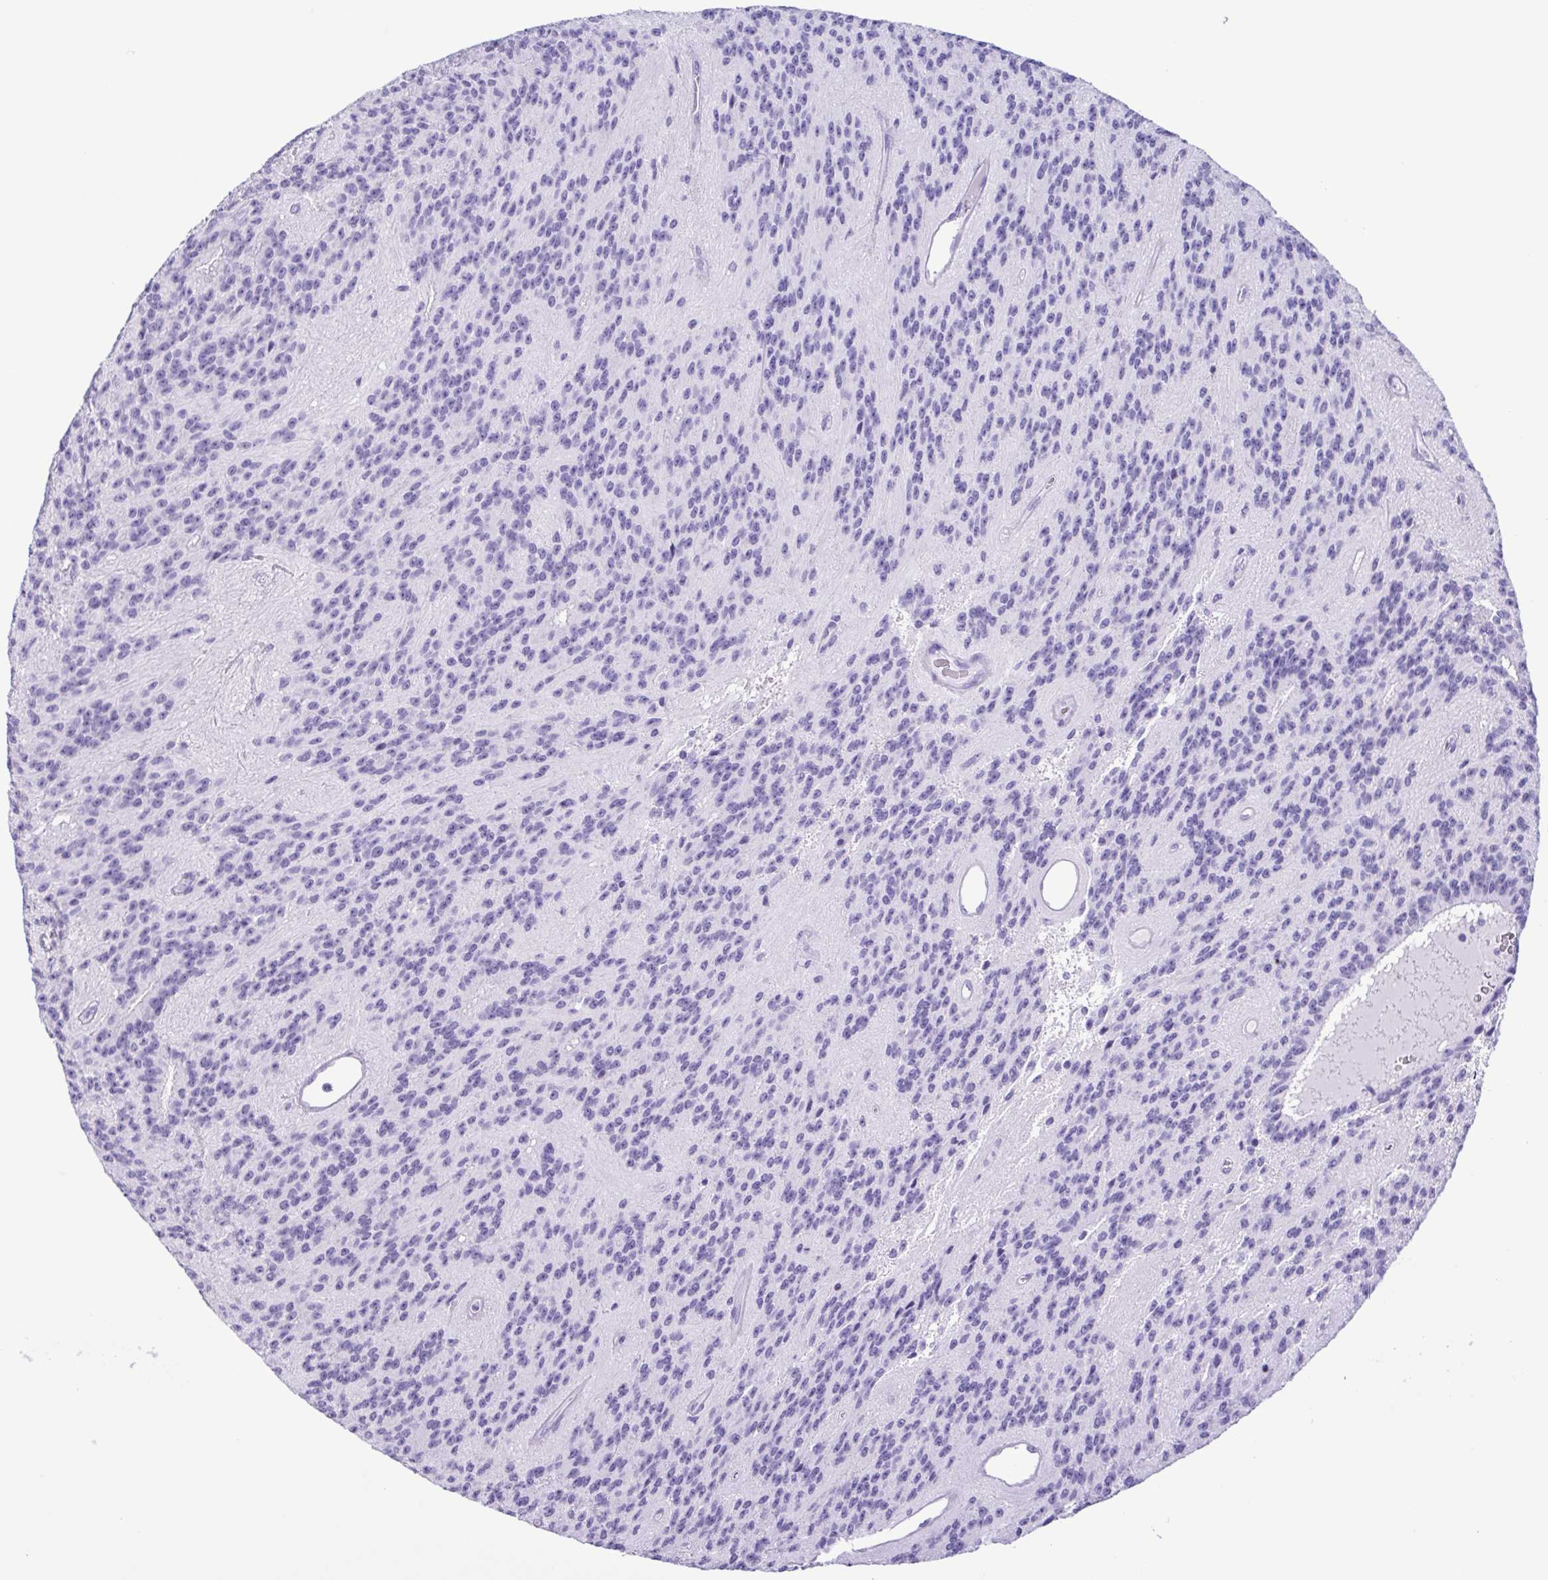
{"staining": {"intensity": "negative", "quantity": "none", "location": "none"}, "tissue": "glioma", "cell_type": "Tumor cells", "image_type": "cancer", "snomed": [{"axis": "morphology", "description": "Glioma, malignant, Low grade"}, {"axis": "topography", "description": "Brain"}], "caption": "Immunohistochemical staining of malignant low-grade glioma demonstrates no significant expression in tumor cells. (Immunohistochemistry (ihc), brightfield microscopy, high magnification).", "gene": "CASP14", "patient": {"sex": "male", "age": 31}}